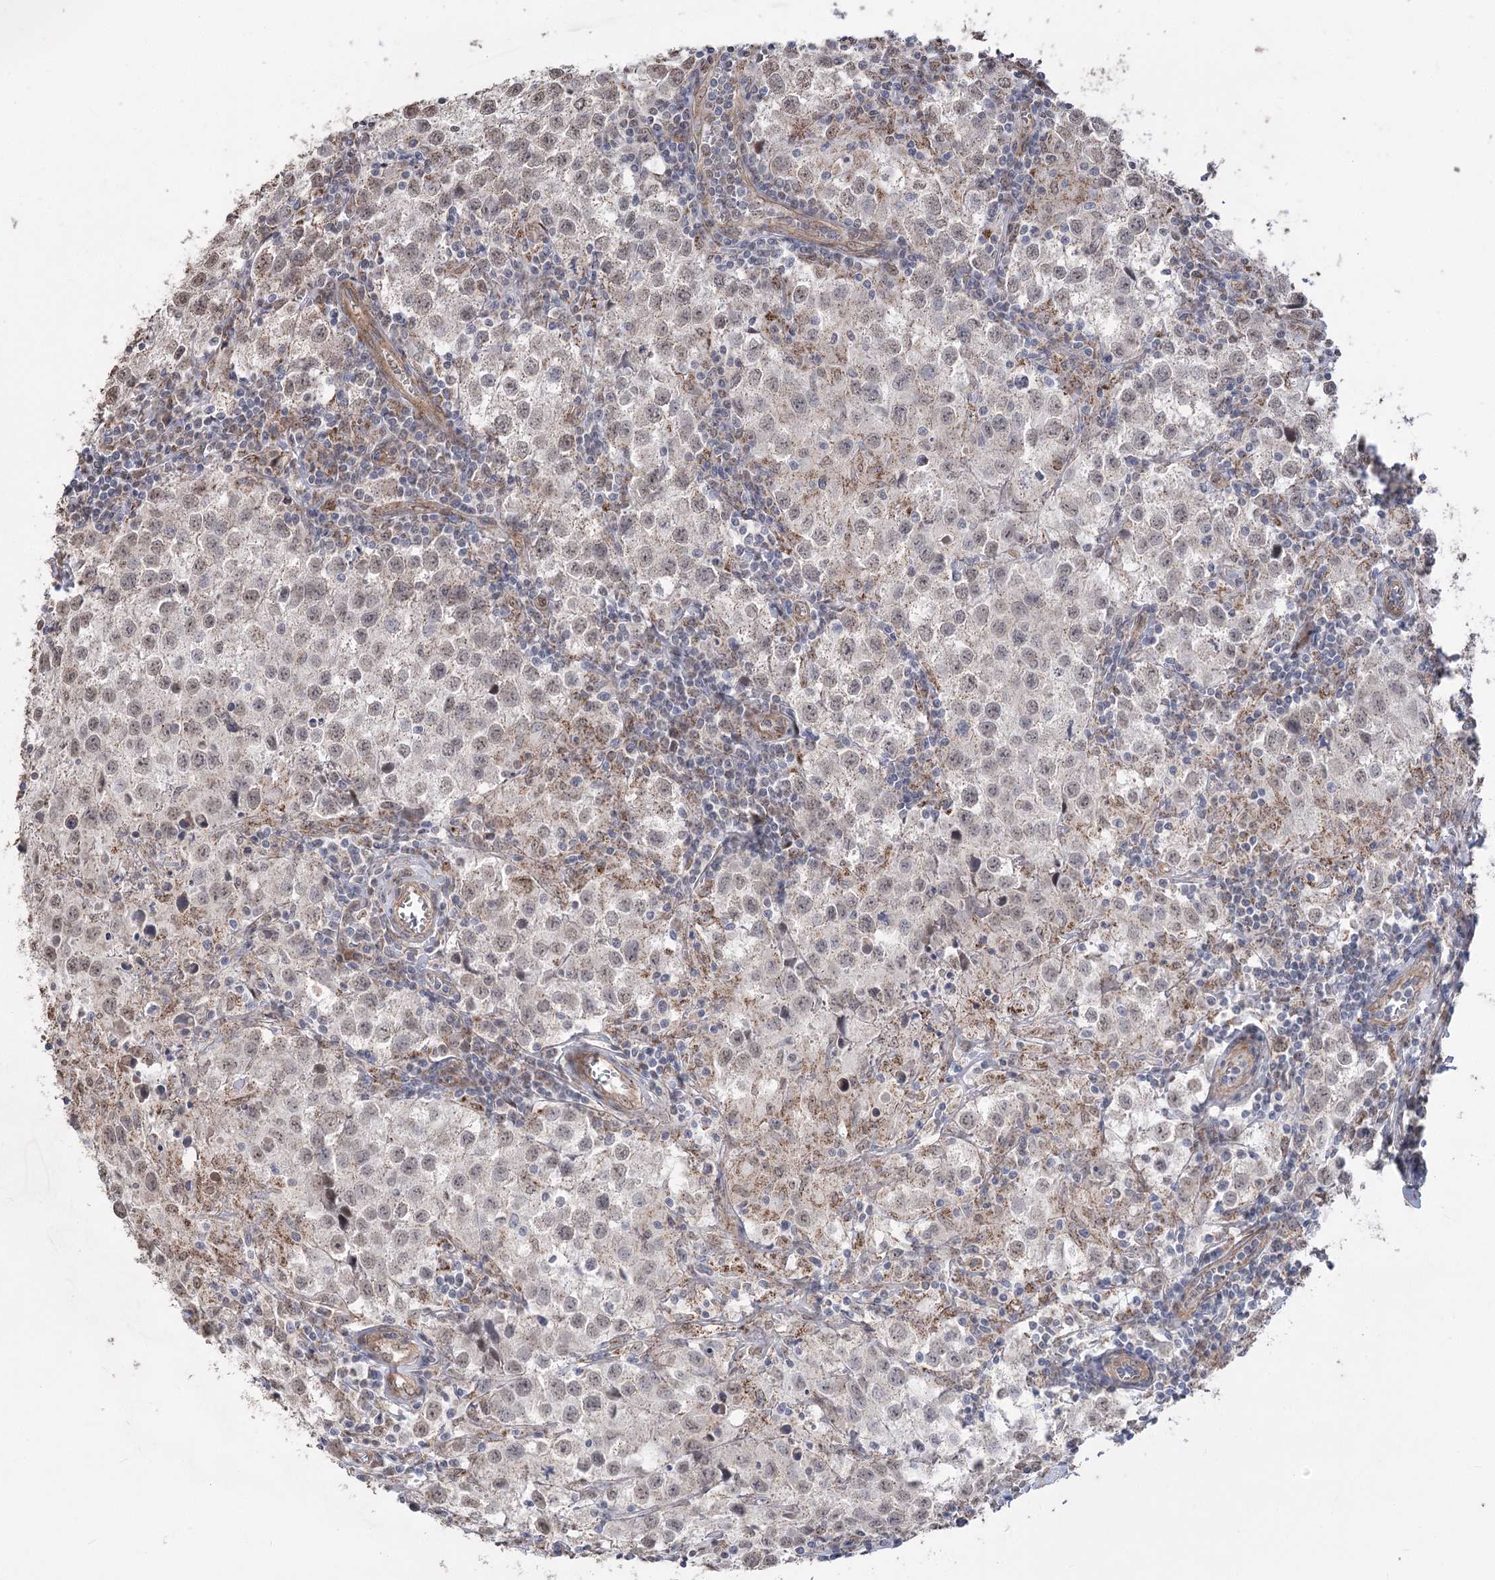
{"staining": {"intensity": "weak", "quantity": ">75%", "location": "cytoplasmic/membranous"}, "tissue": "testis cancer", "cell_type": "Tumor cells", "image_type": "cancer", "snomed": [{"axis": "morphology", "description": "Seminoma, NOS"}, {"axis": "morphology", "description": "Carcinoma, Embryonal, NOS"}, {"axis": "topography", "description": "Testis"}], "caption": "This histopathology image reveals immunohistochemistry staining of testis cancer (embryonal carcinoma), with low weak cytoplasmic/membranous expression in approximately >75% of tumor cells.", "gene": "ZSCAN23", "patient": {"sex": "male", "age": 43}}